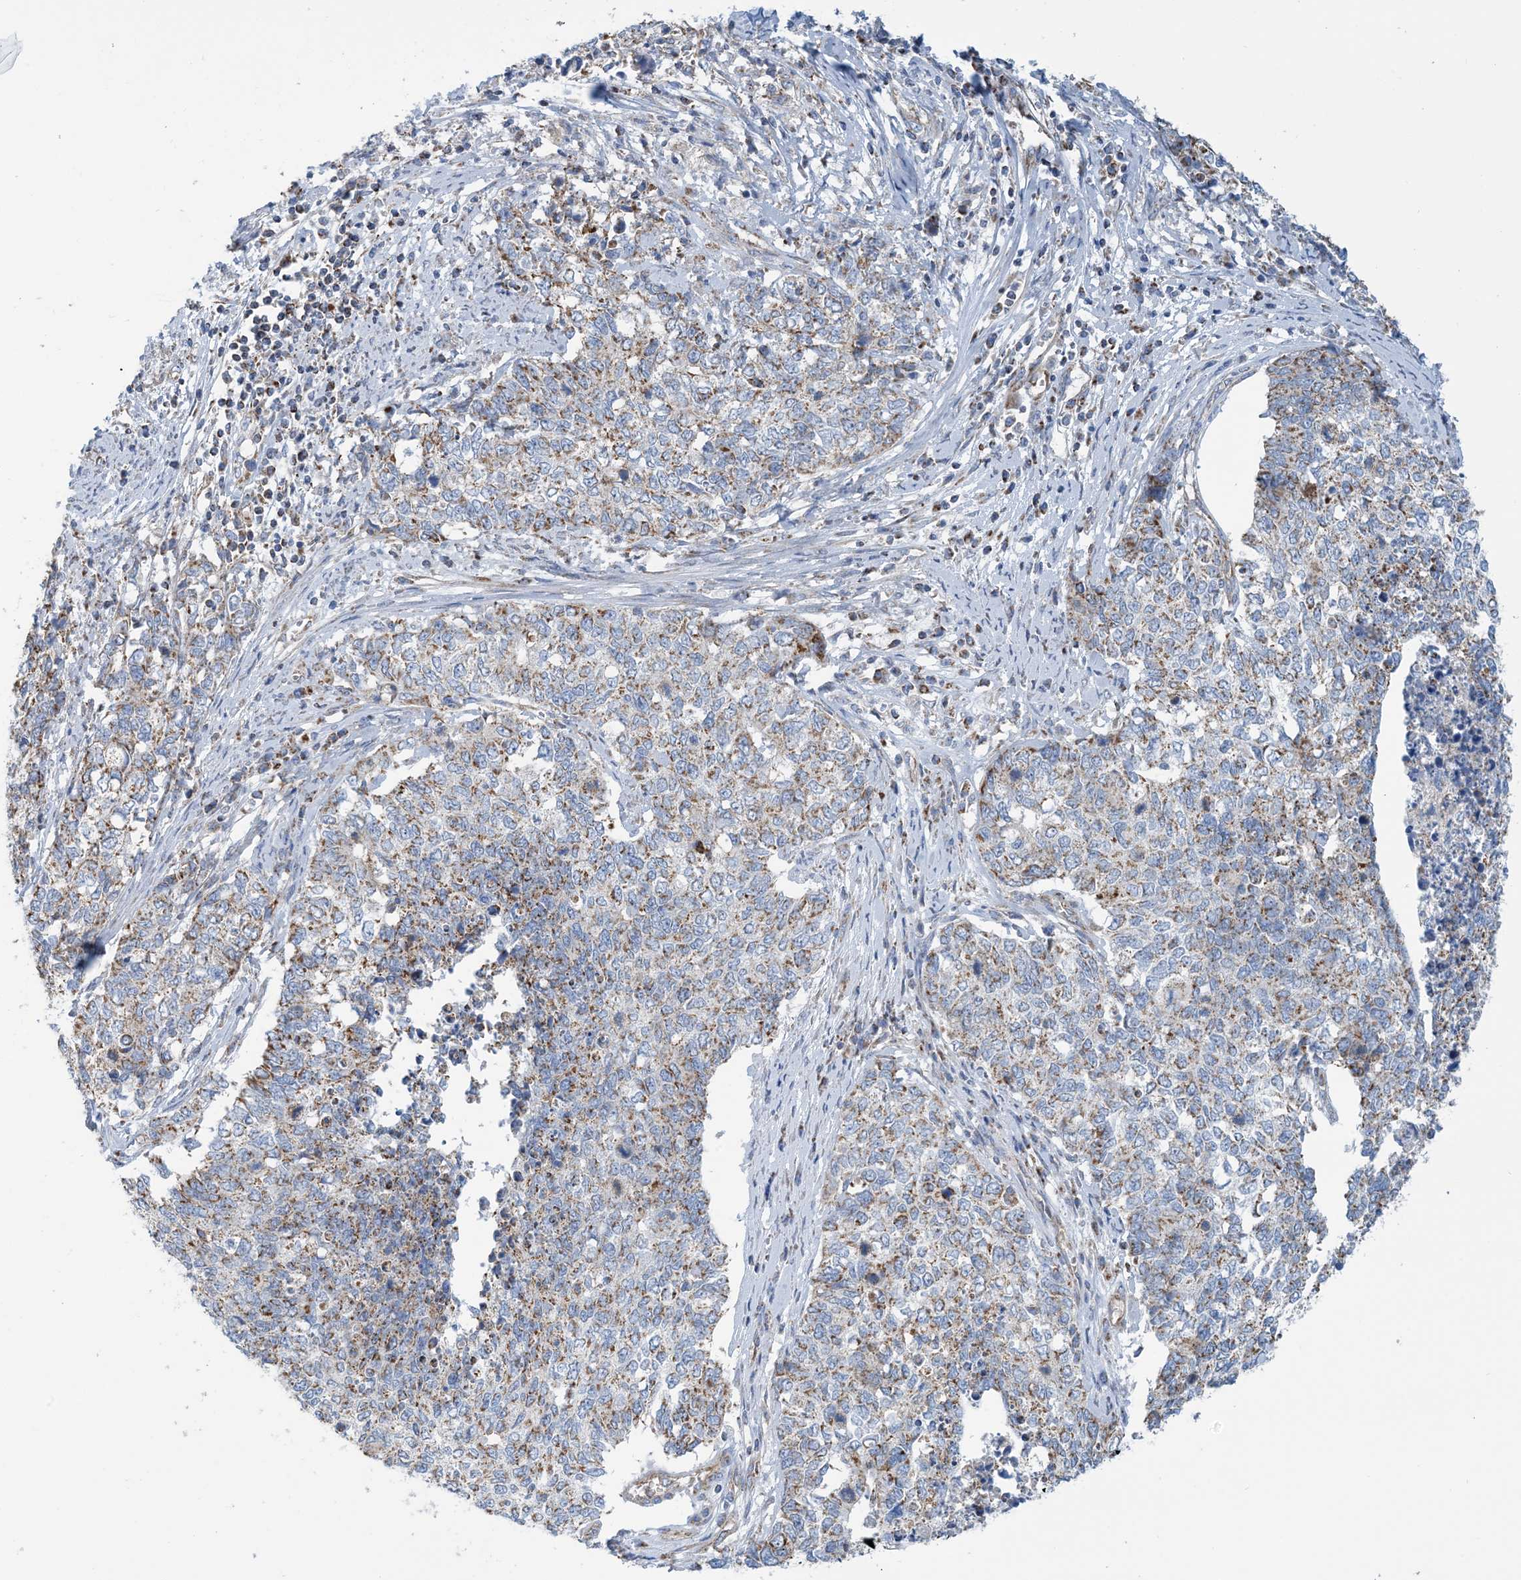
{"staining": {"intensity": "moderate", "quantity": ">75%", "location": "cytoplasmic/membranous"}, "tissue": "cervical cancer", "cell_type": "Tumor cells", "image_type": "cancer", "snomed": [{"axis": "morphology", "description": "Squamous cell carcinoma, NOS"}, {"axis": "topography", "description": "Cervix"}], "caption": "Immunohistochemical staining of cervical cancer shows medium levels of moderate cytoplasmic/membranous positivity in about >75% of tumor cells.", "gene": "PHOSPHO2", "patient": {"sex": "female", "age": 63}}